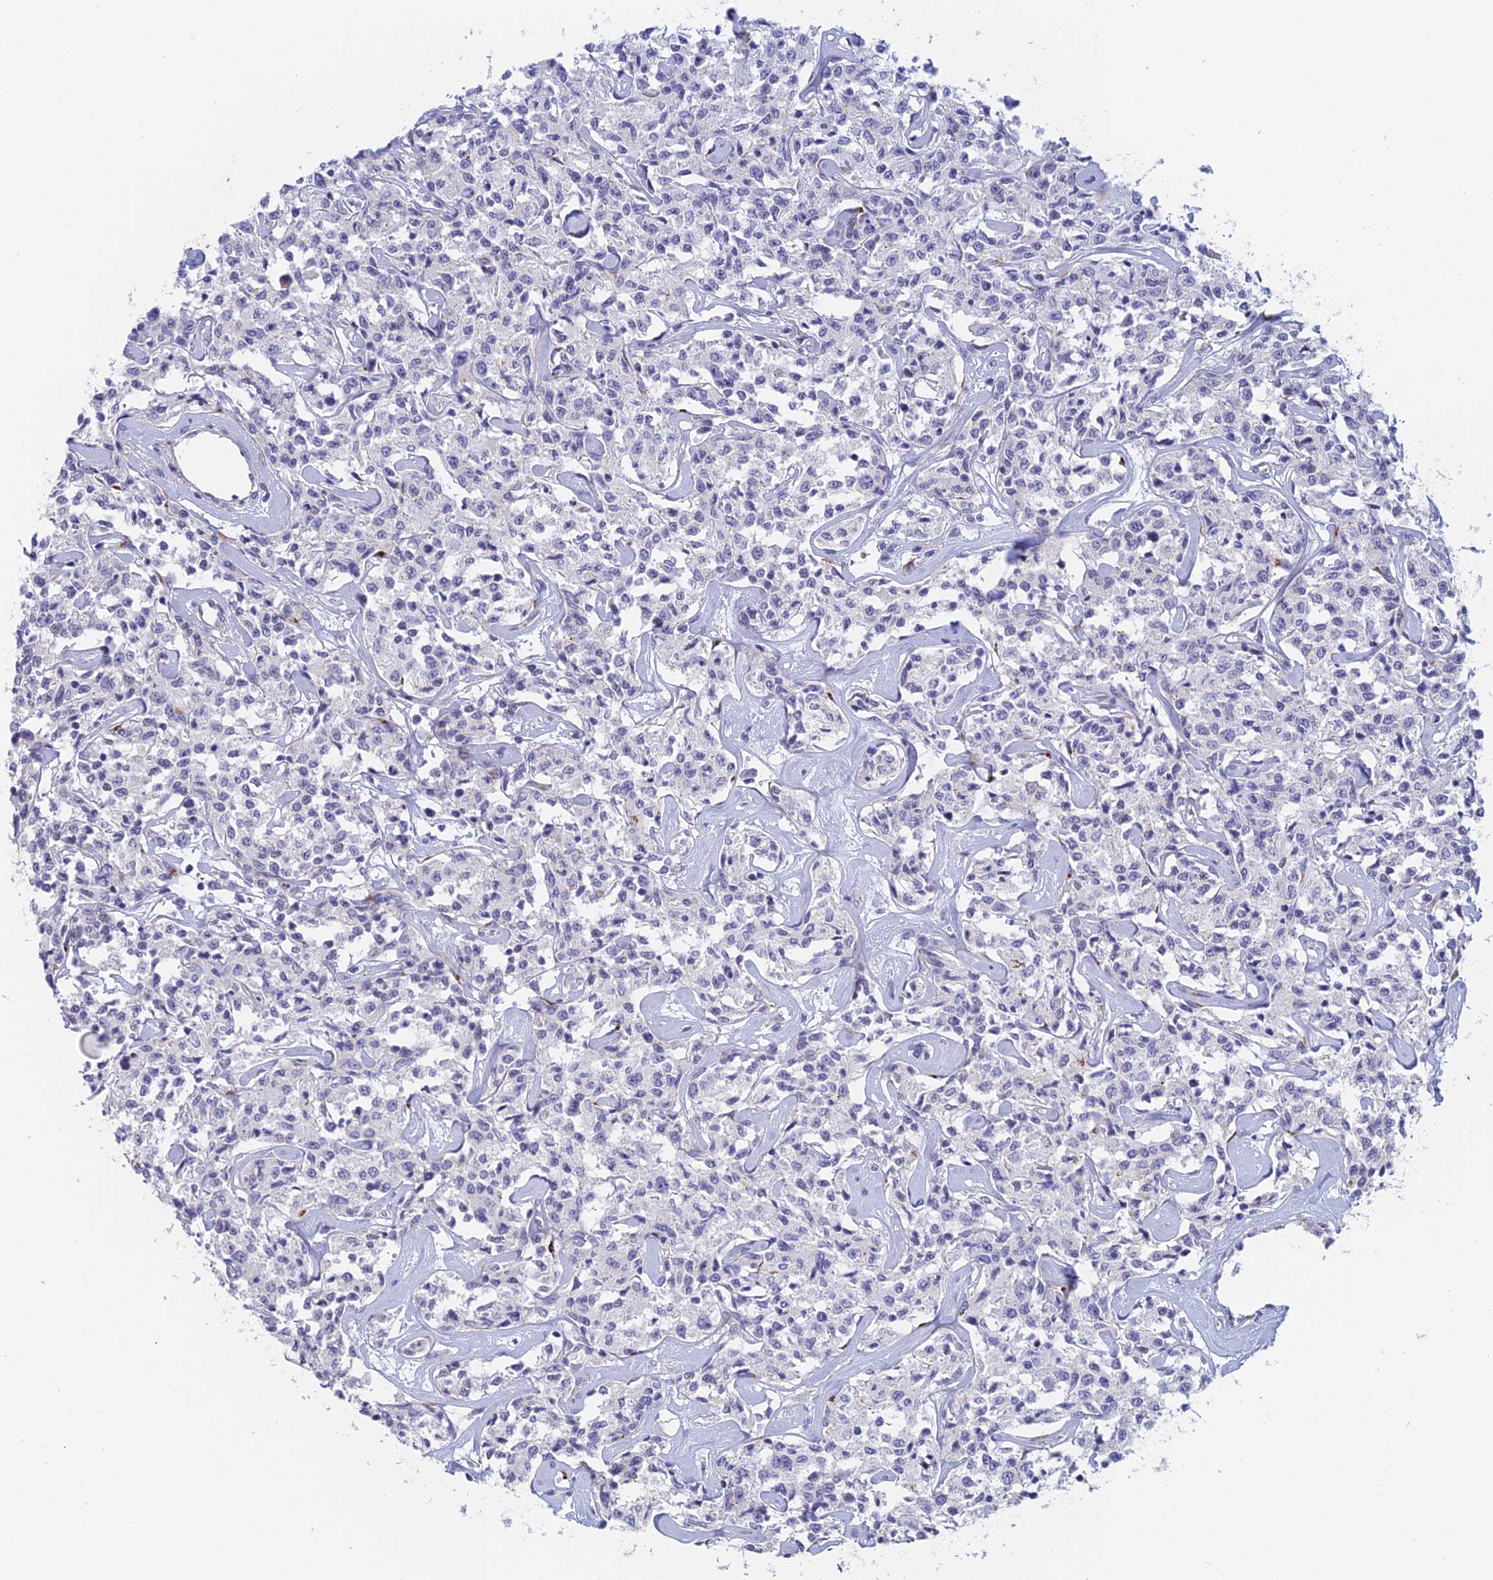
{"staining": {"intensity": "negative", "quantity": "none", "location": "none"}, "tissue": "lymphoma", "cell_type": "Tumor cells", "image_type": "cancer", "snomed": [{"axis": "morphology", "description": "Malignant lymphoma, non-Hodgkin's type, Low grade"}, {"axis": "topography", "description": "Small intestine"}], "caption": "Malignant lymphoma, non-Hodgkin's type (low-grade) stained for a protein using immunohistochemistry exhibits no positivity tumor cells.", "gene": "SLC24A3", "patient": {"sex": "female", "age": 59}}